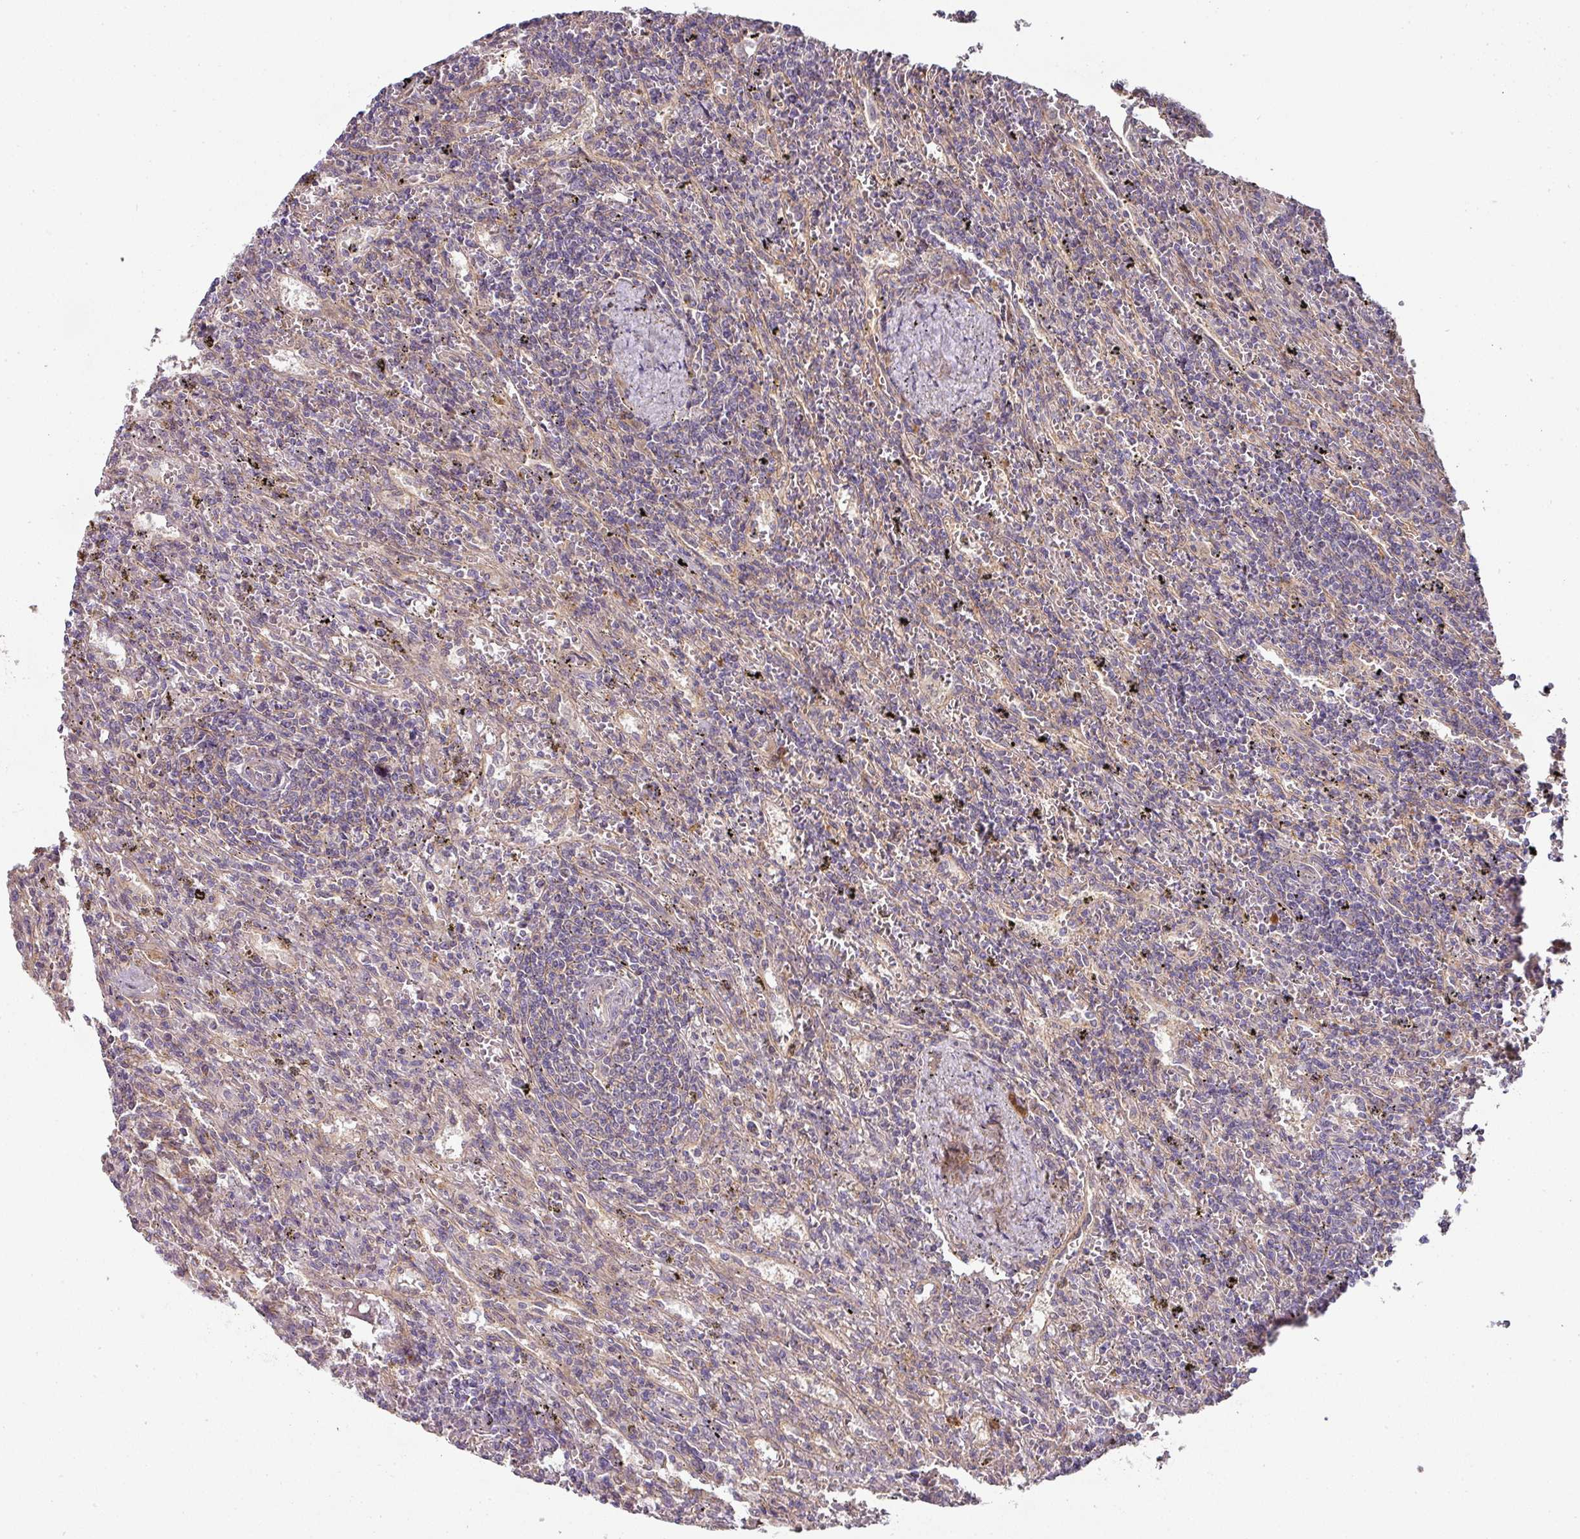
{"staining": {"intensity": "negative", "quantity": "none", "location": "none"}, "tissue": "lymphoma", "cell_type": "Tumor cells", "image_type": "cancer", "snomed": [{"axis": "morphology", "description": "Malignant lymphoma, non-Hodgkin's type, Low grade"}, {"axis": "topography", "description": "Spleen"}], "caption": "A histopathology image of lymphoma stained for a protein demonstrates no brown staining in tumor cells.", "gene": "STK35", "patient": {"sex": "male", "age": 76}}